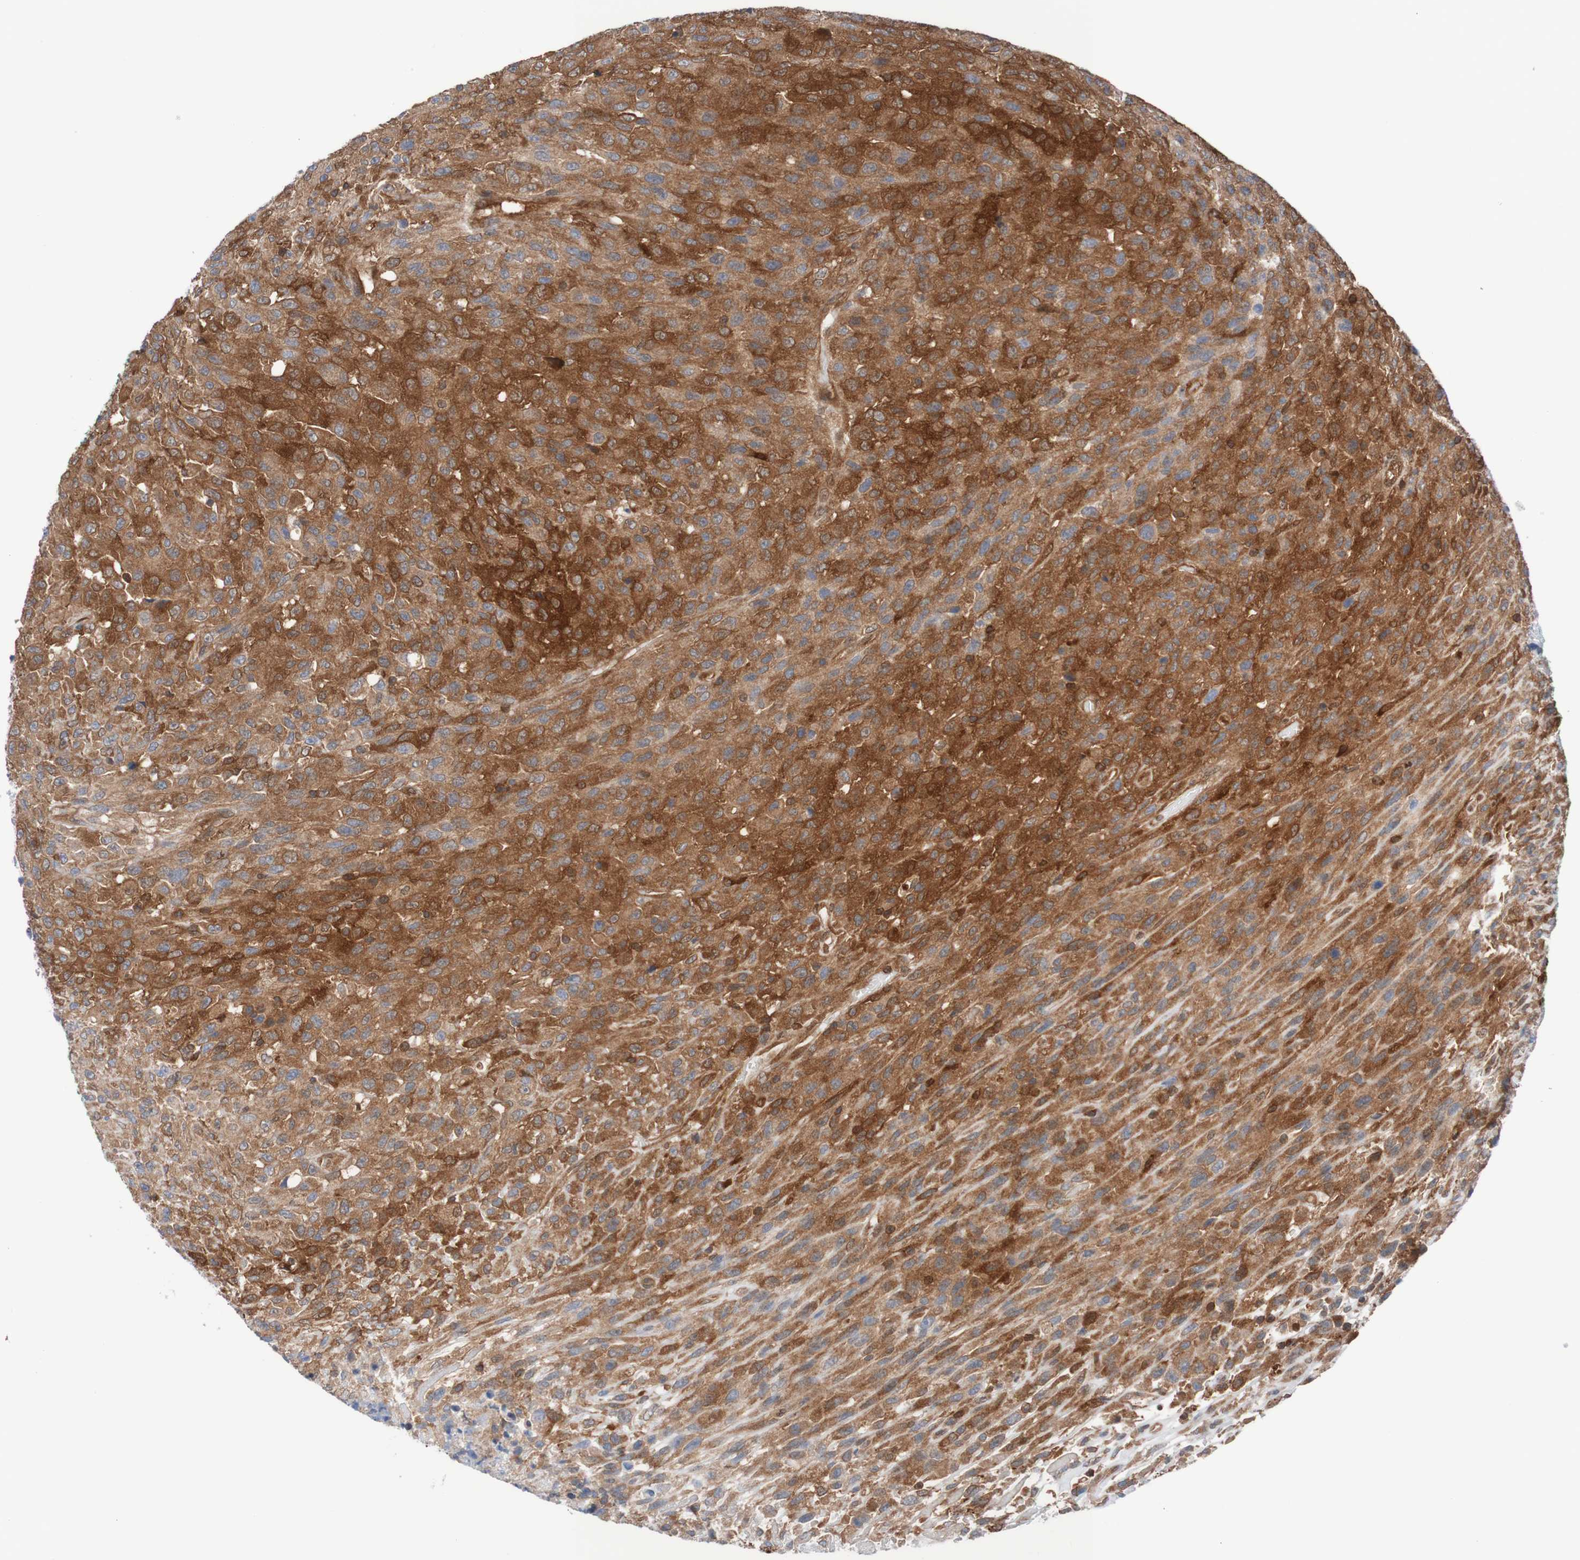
{"staining": {"intensity": "moderate", "quantity": ">75%", "location": "cytoplasmic/membranous"}, "tissue": "urothelial cancer", "cell_type": "Tumor cells", "image_type": "cancer", "snomed": [{"axis": "morphology", "description": "Urothelial carcinoma, High grade"}, {"axis": "topography", "description": "Urinary bladder"}], "caption": "This micrograph reveals urothelial cancer stained with IHC to label a protein in brown. The cytoplasmic/membranous of tumor cells show moderate positivity for the protein. Nuclei are counter-stained blue.", "gene": "RIGI", "patient": {"sex": "male", "age": 66}}